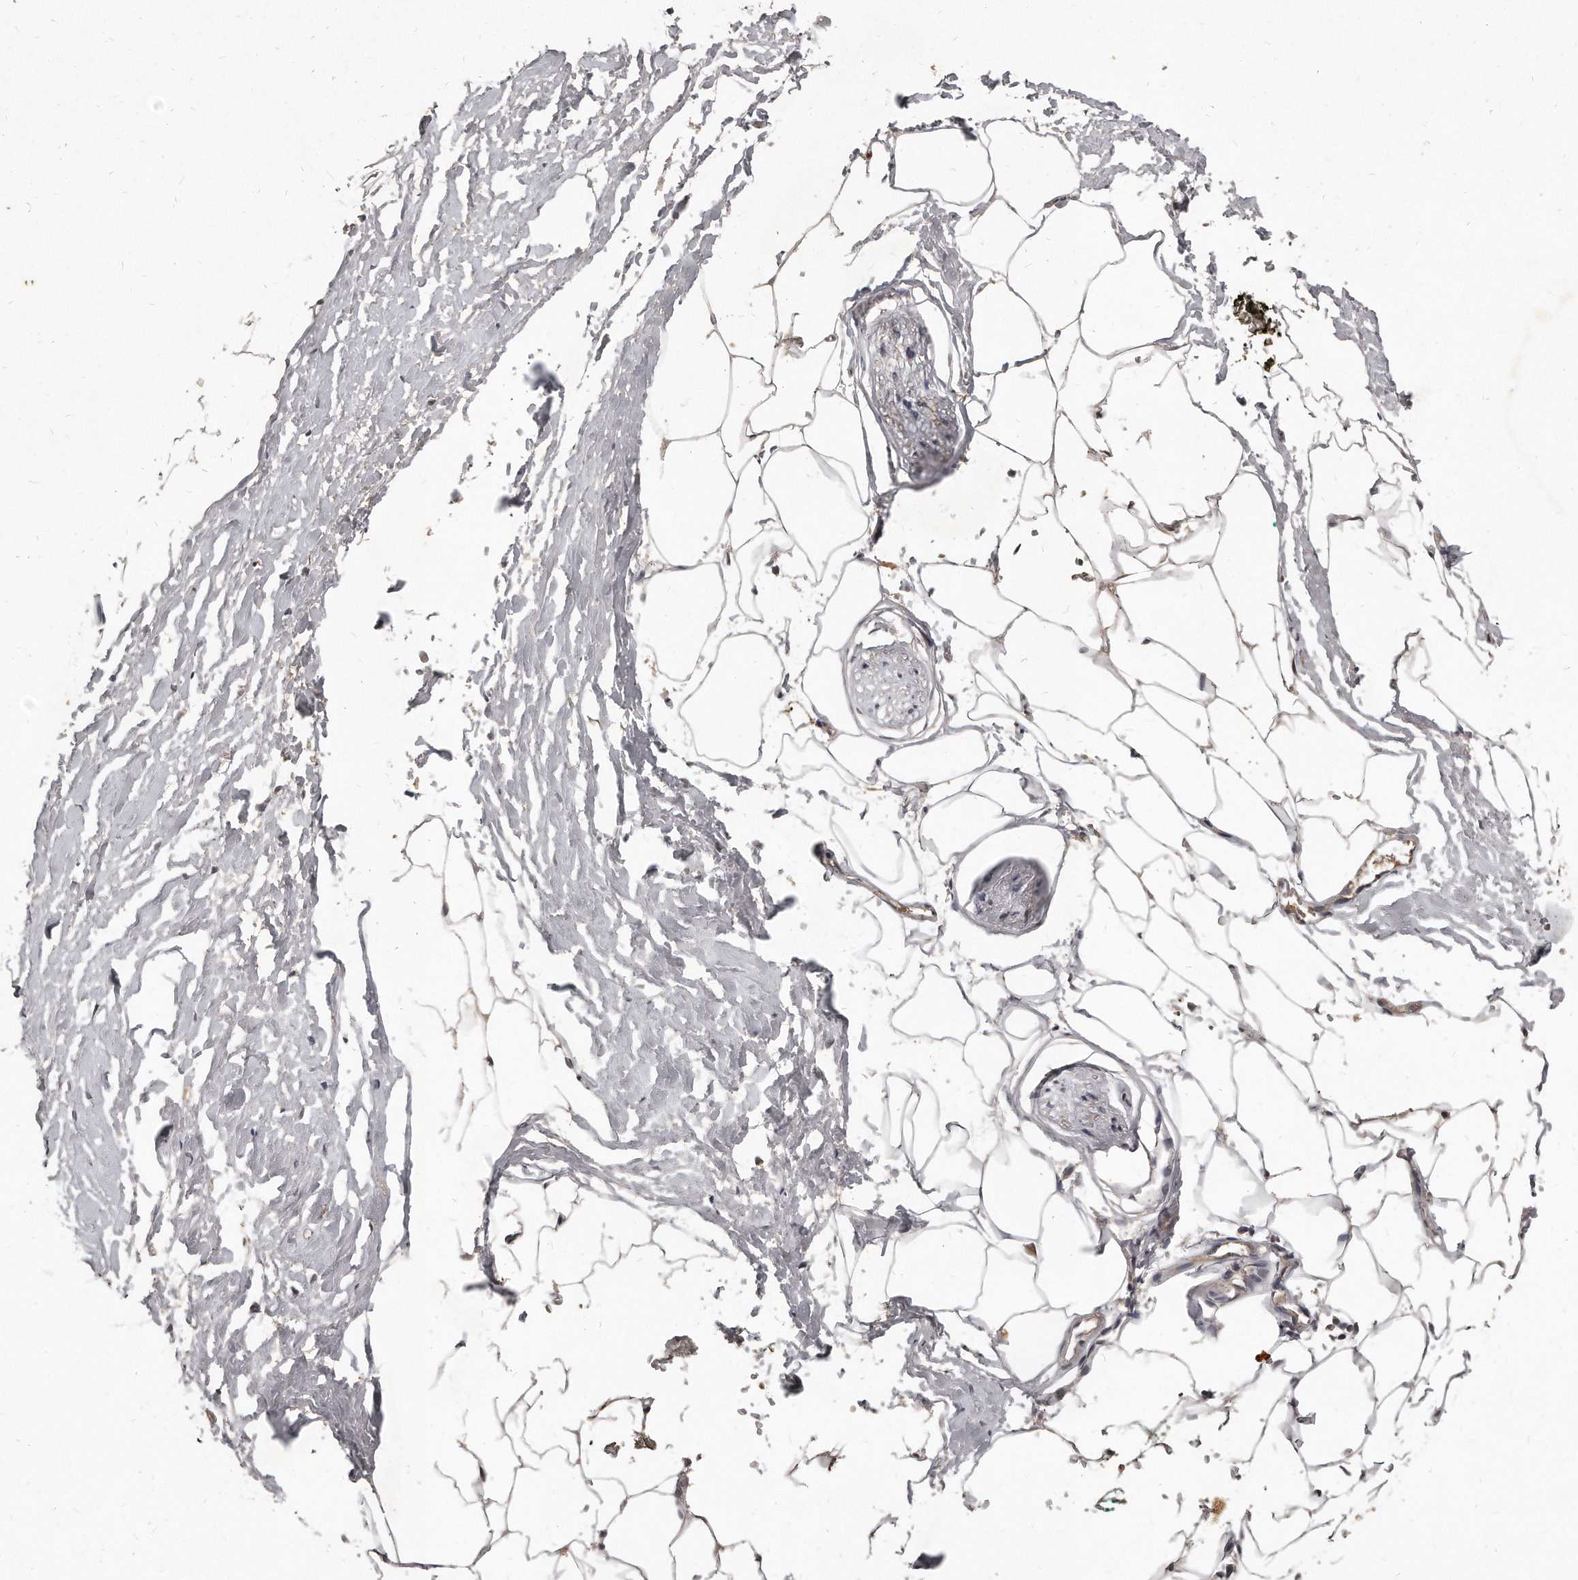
{"staining": {"intensity": "weak", "quantity": "<25%", "location": "cytoplasmic/membranous"}, "tissue": "adipose tissue", "cell_type": "Adipocytes", "image_type": "normal", "snomed": [{"axis": "morphology", "description": "Normal tissue, NOS"}, {"axis": "morphology", "description": "Adenocarcinoma, Low grade"}, {"axis": "topography", "description": "Prostate"}, {"axis": "topography", "description": "Peripheral nerve tissue"}], "caption": "Adipocytes show no significant expression in unremarkable adipose tissue.", "gene": "GRB10", "patient": {"sex": "male", "age": 63}}